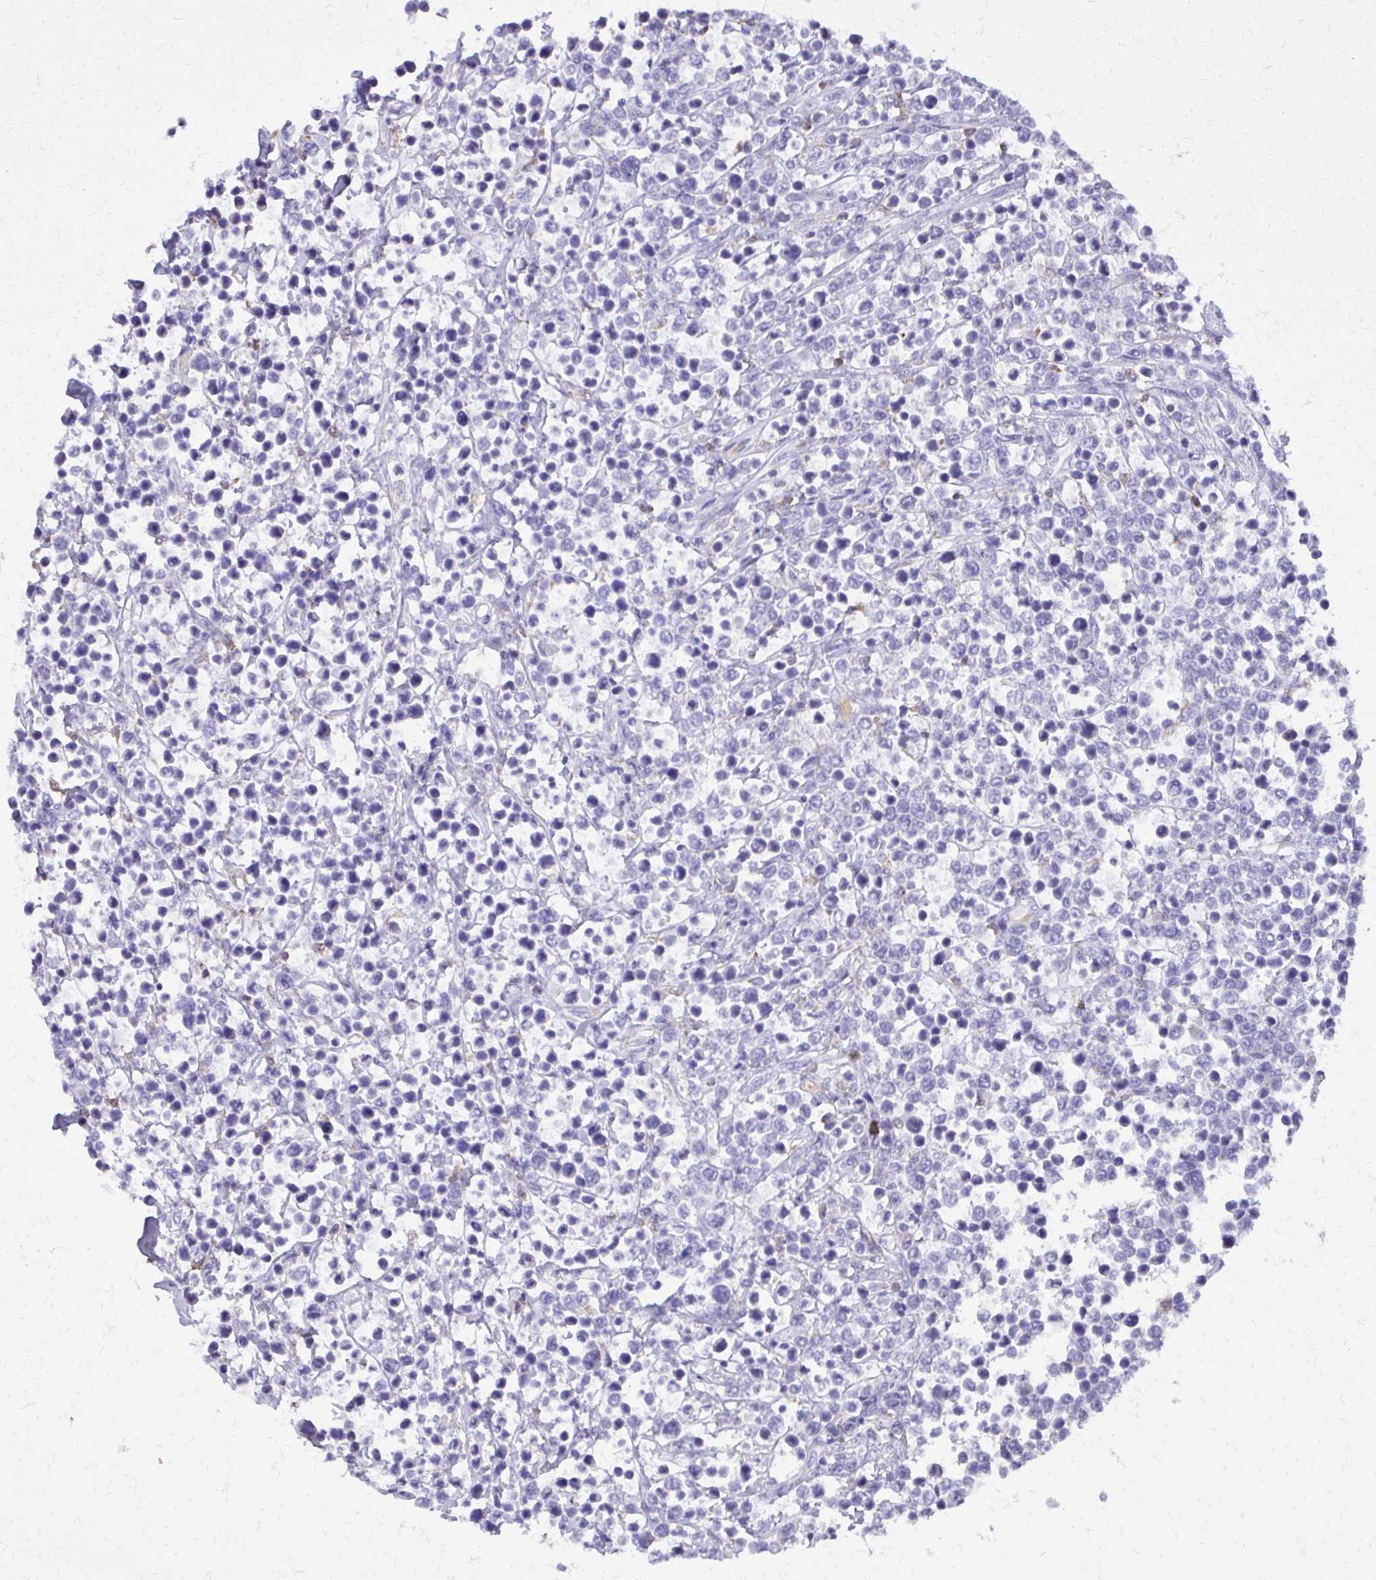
{"staining": {"intensity": "negative", "quantity": "none", "location": "none"}, "tissue": "lymphoma", "cell_type": "Tumor cells", "image_type": "cancer", "snomed": [{"axis": "morphology", "description": "Malignant lymphoma, non-Hodgkin's type, High grade"}, {"axis": "topography", "description": "Soft tissue"}], "caption": "This is a micrograph of IHC staining of malignant lymphoma, non-Hodgkin's type (high-grade), which shows no positivity in tumor cells.", "gene": "CAT", "patient": {"sex": "female", "age": 56}}